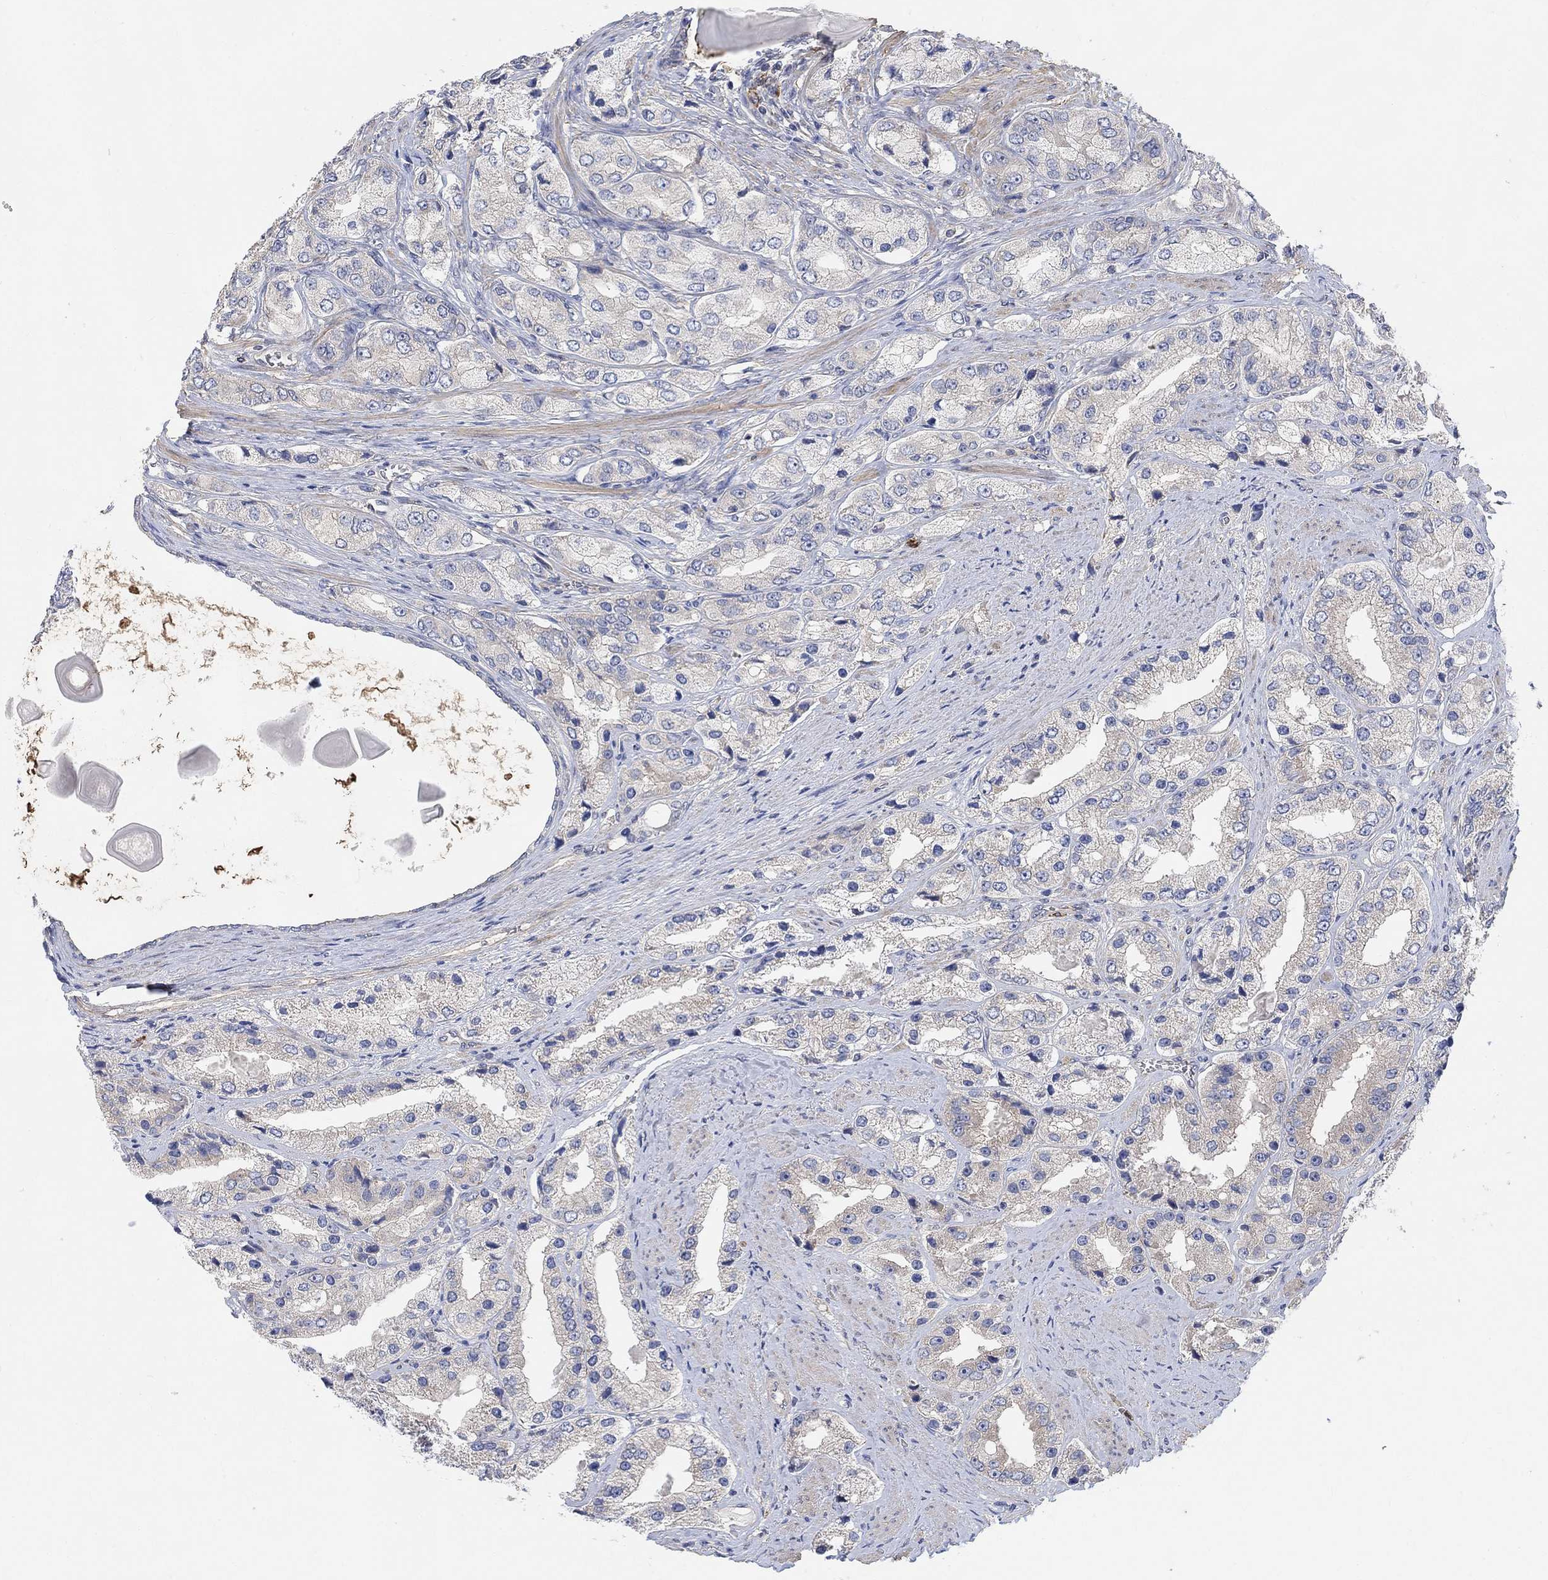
{"staining": {"intensity": "weak", "quantity": "<25%", "location": "cytoplasmic/membranous"}, "tissue": "prostate cancer", "cell_type": "Tumor cells", "image_type": "cancer", "snomed": [{"axis": "morphology", "description": "Adenocarcinoma, Low grade"}, {"axis": "topography", "description": "Prostate"}], "caption": "Tumor cells are negative for protein expression in human prostate cancer.", "gene": "SYT16", "patient": {"sex": "male", "age": 69}}